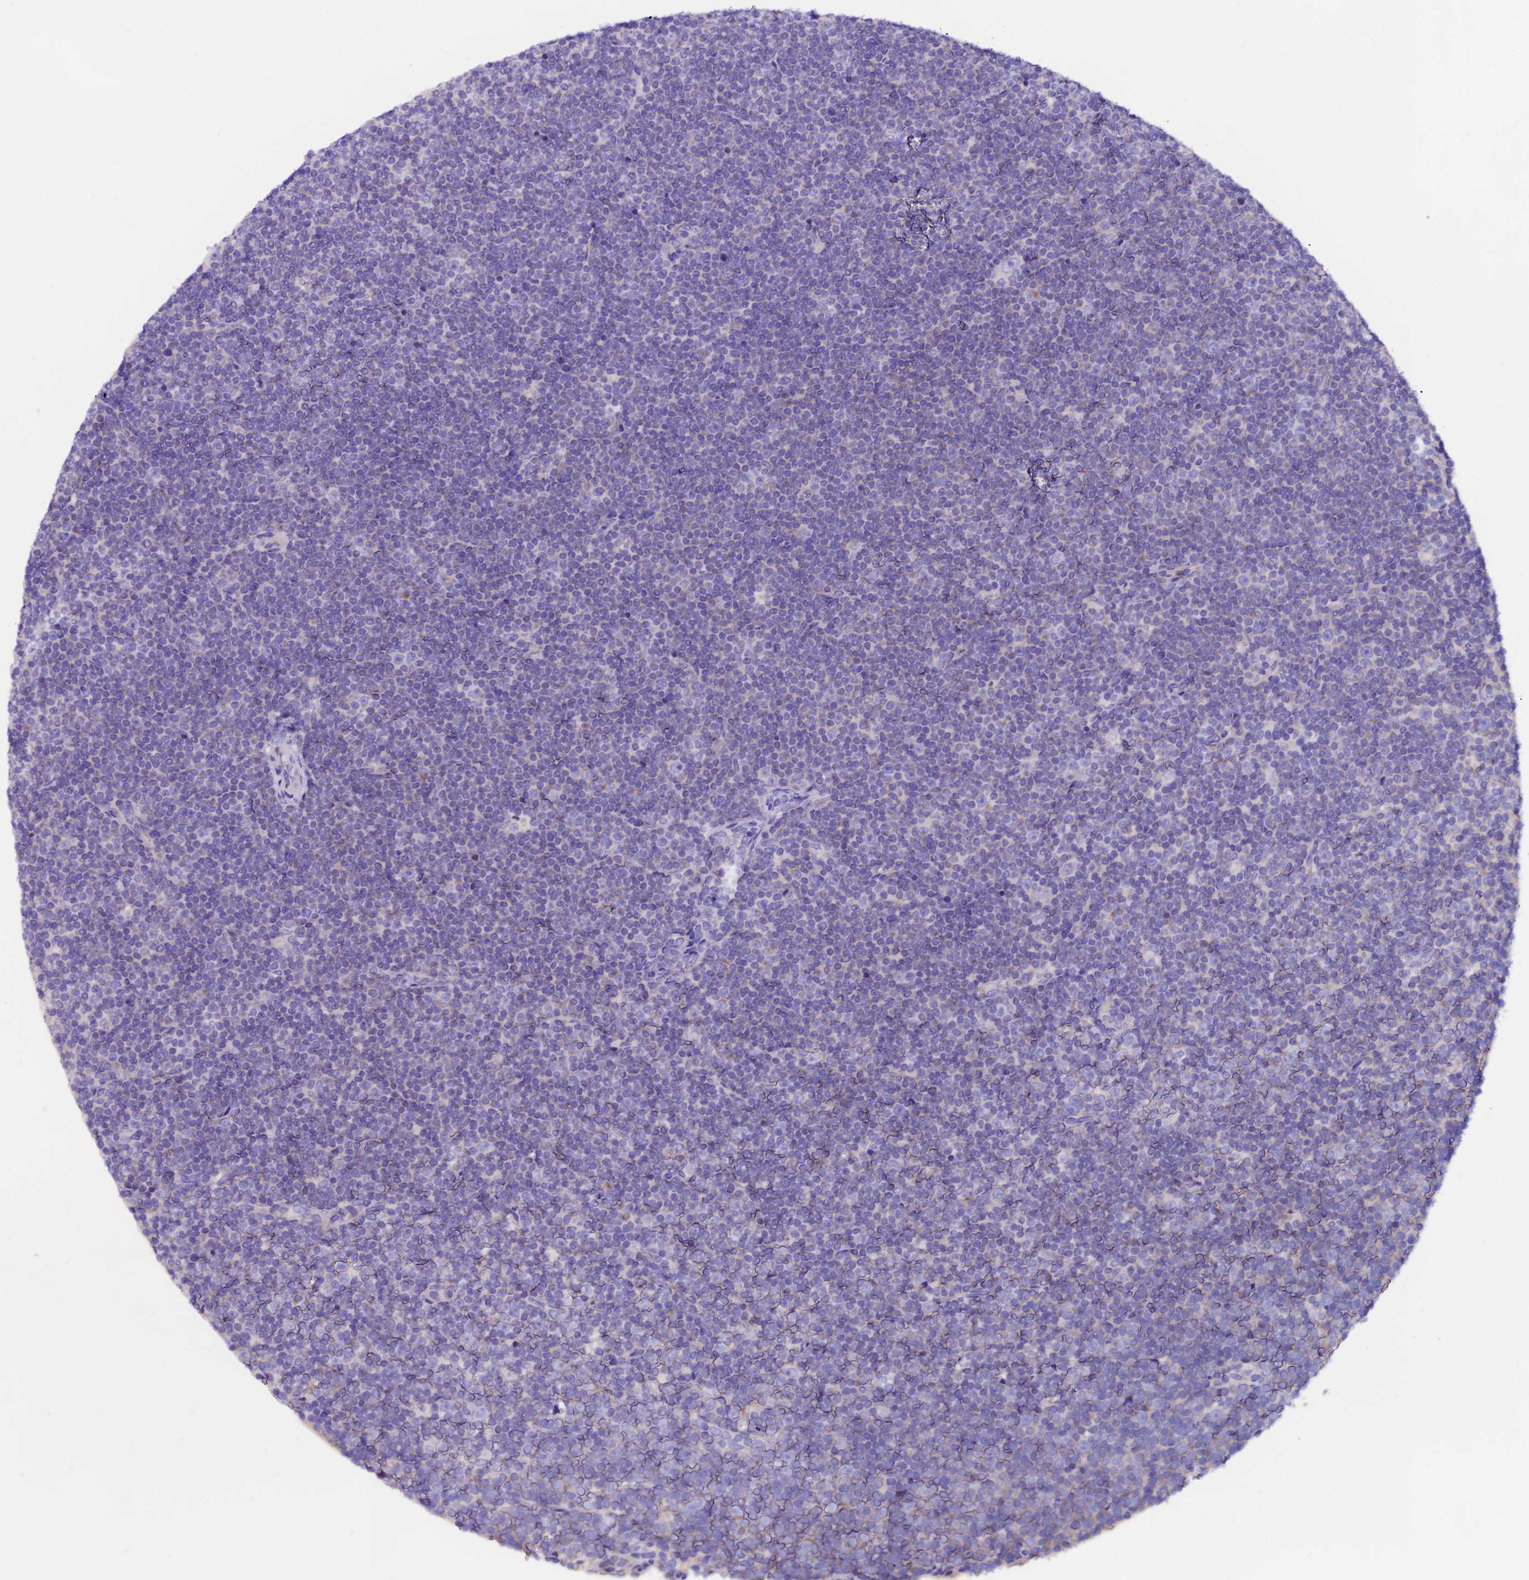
{"staining": {"intensity": "negative", "quantity": "none", "location": "none"}, "tissue": "lymphoma", "cell_type": "Tumor cells", "image_type": "cancer", "snomed": [{"axis": "morphology", "description": "Malignant lymphoma, non-Hodgkin's type, Low grade"}, {"axis": "topography", "description": "Lymph node"}], "caption": "Tumor cells are negative for brown protein staining in low-grade malignant lymphoma, non-Hodgkin's type.", "gene": "COMTD1", "patient": {"sex": "female", "age": 67}}